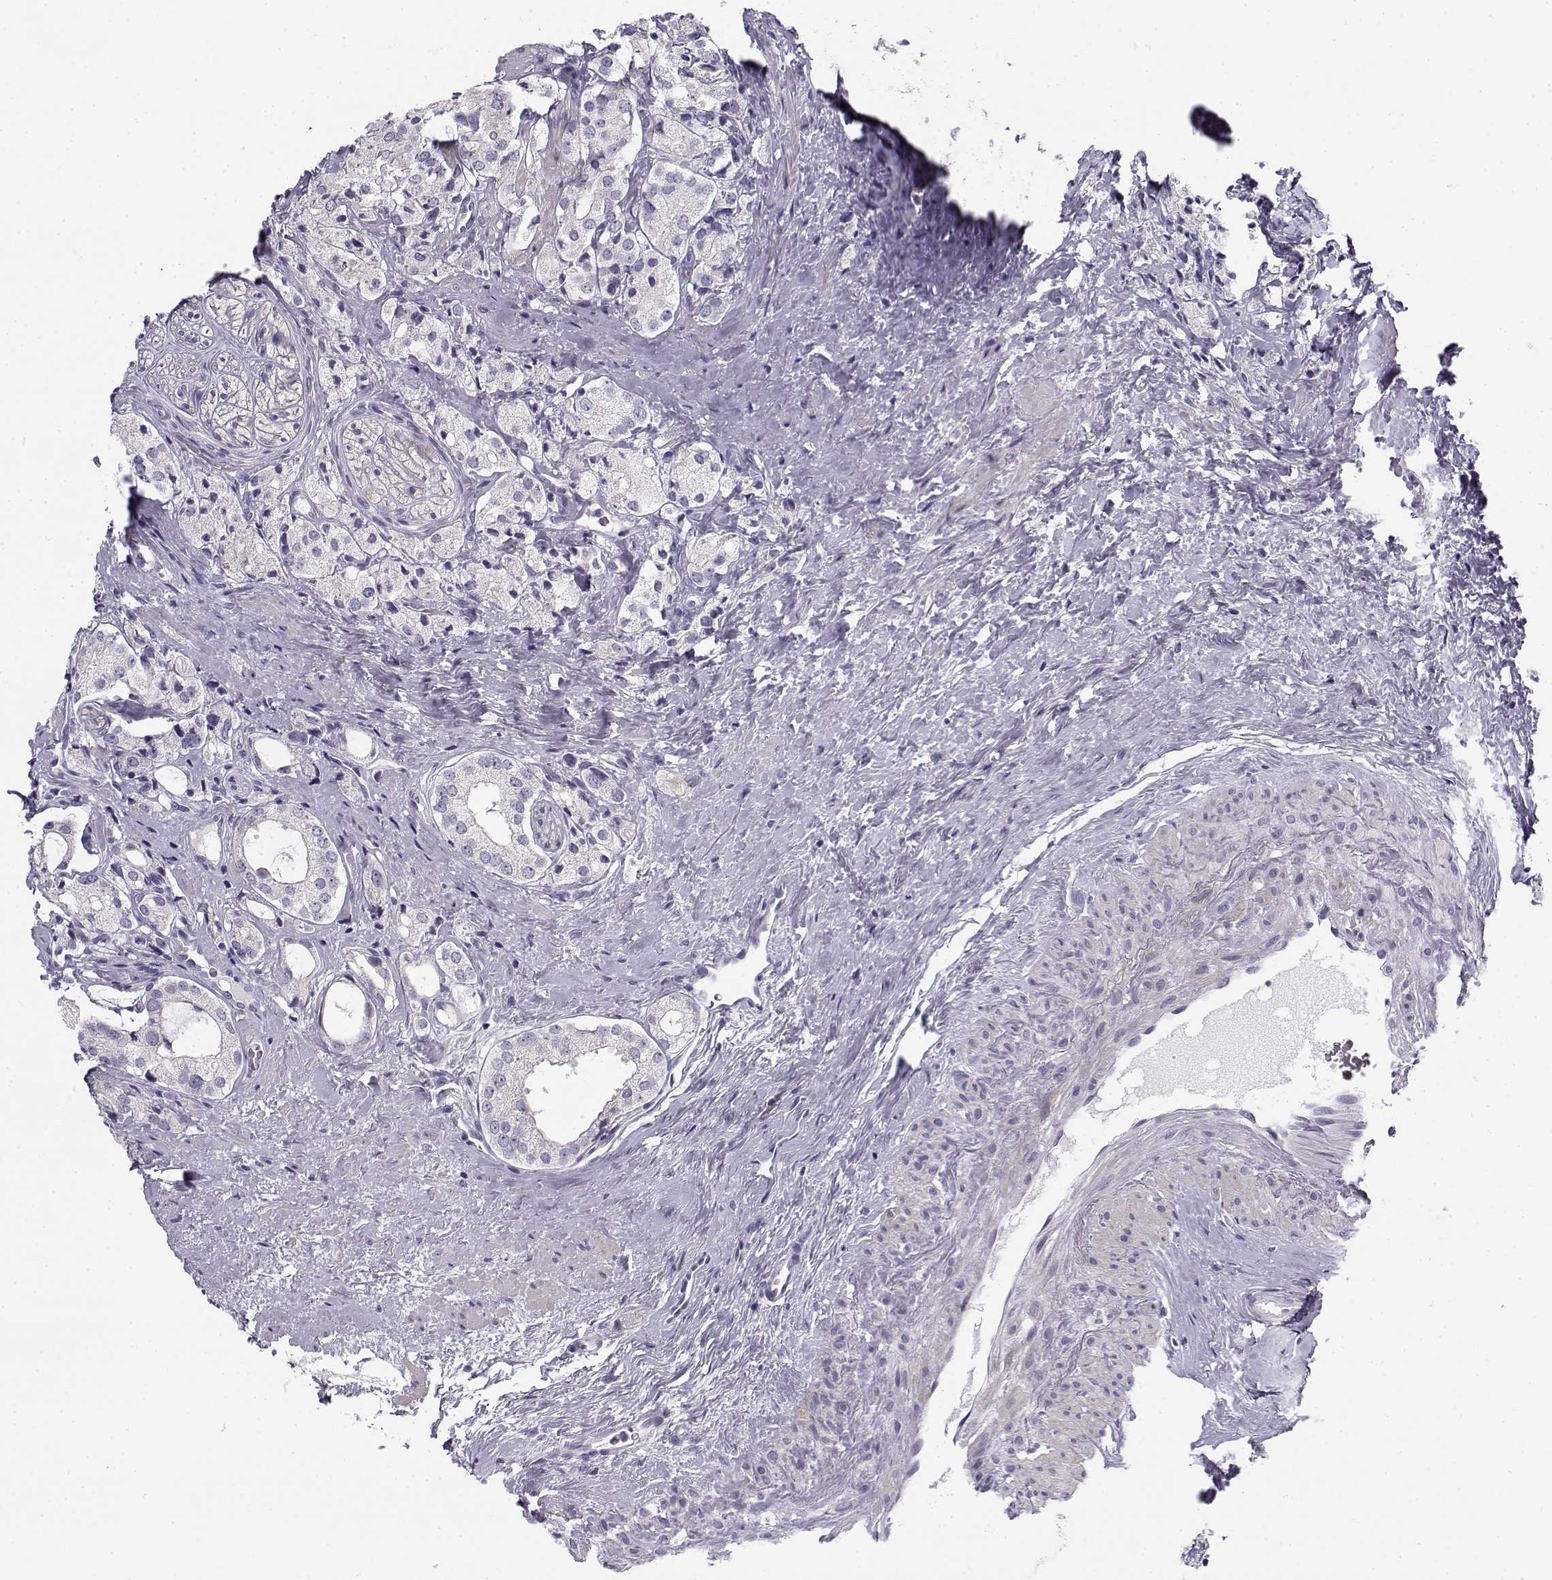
{"staining": {"intensity": "negative", "quantity": "none", "location": "none"}, "tissue": "prostate cancer", "cell_type": "Tumor cells", "image_type": "cancer", "snomed": [{"axis": "morphology", "description": "Adenocarcinoma, NOS"}, {"axis": "topography", "description": "Prostate"}], "caption": "Protein analysis of prostate cancer (adenocarcinoma) demonstrates no significant positivity in tumor cells.", "gene": "CREB3L3", "patient": {"sex": "male", "age": 66}}